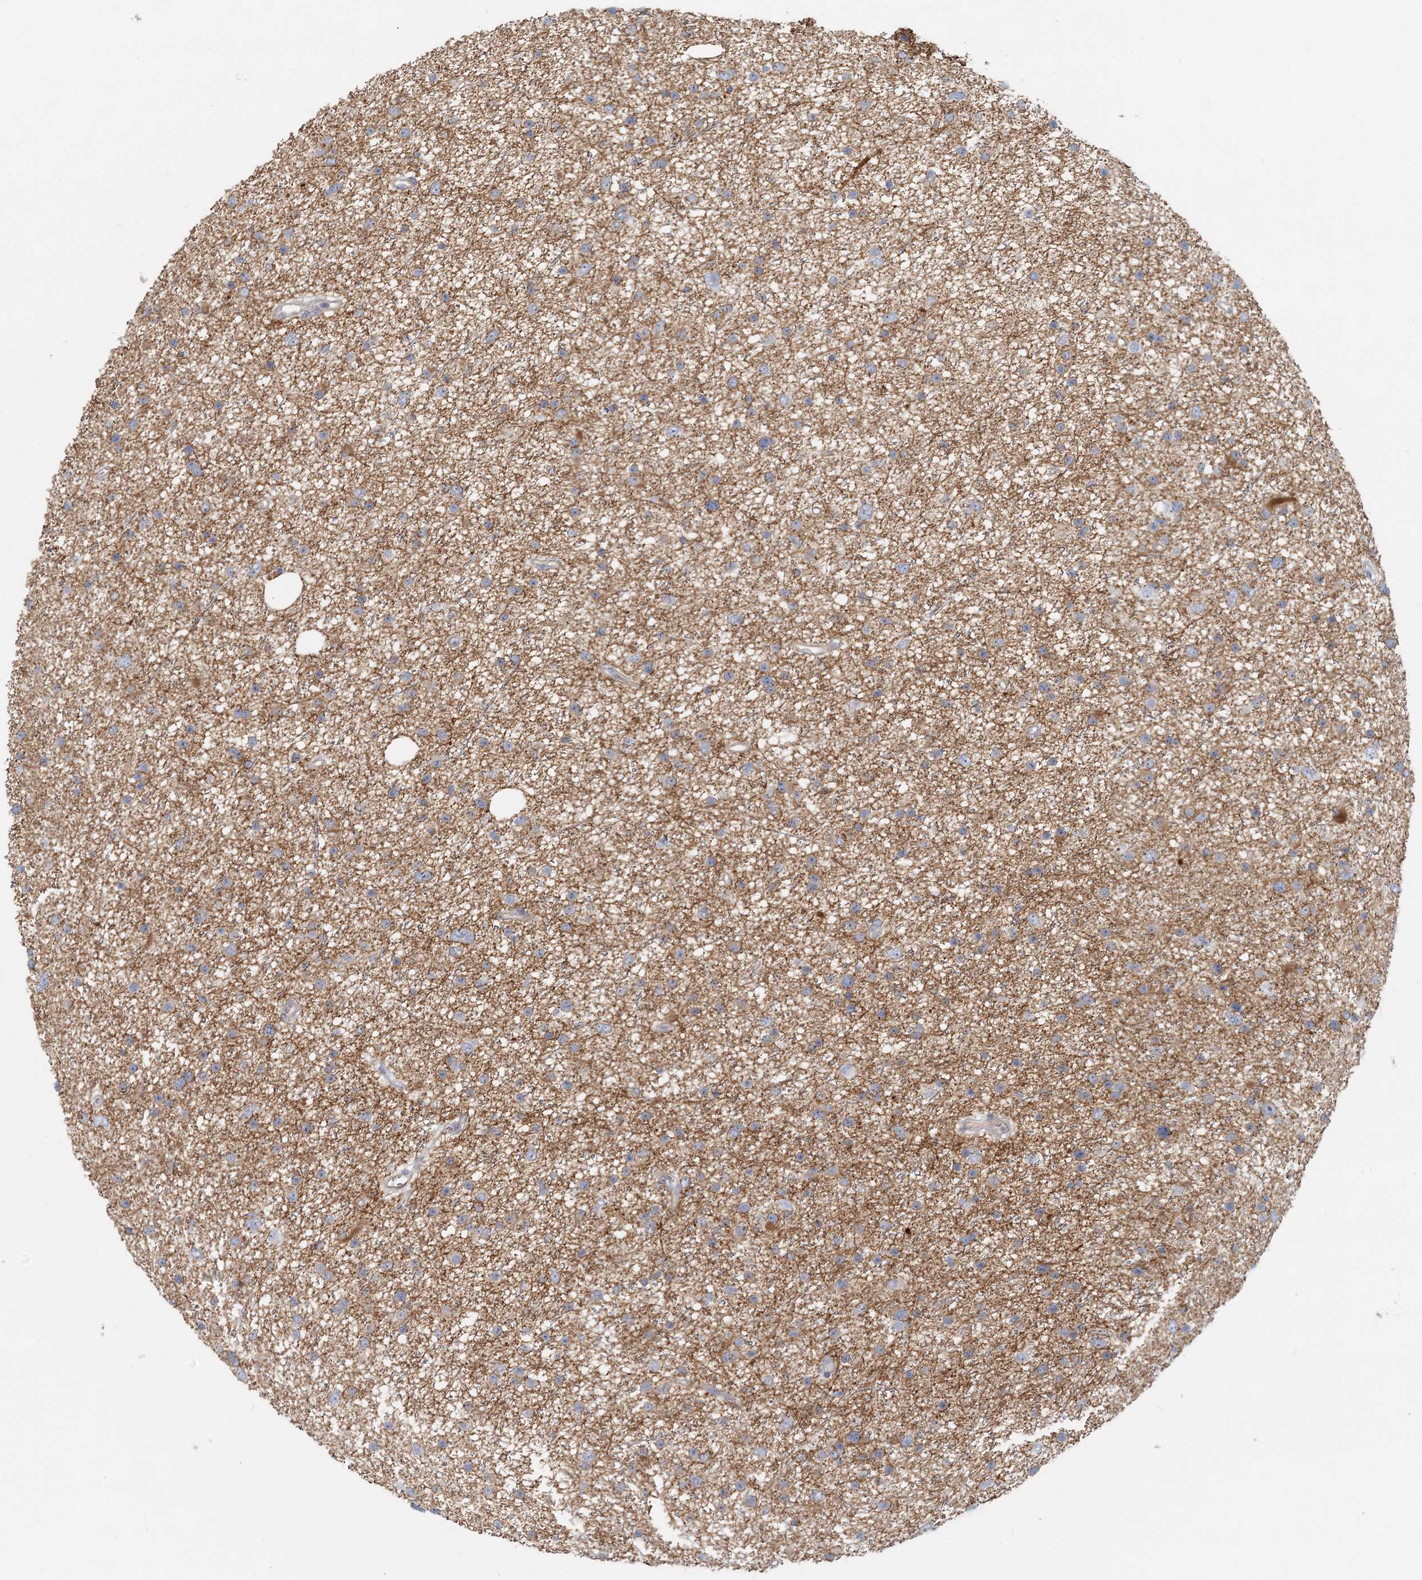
{"staining": {"intensity": "moderate", "quantity": "<25%", "location": "cytoplasmic/membranous"}, "tissue": "glioma", "cell_type": "Tumor cells", "image_type": "cancer", "snomed": [{"axis": "morphology", "description": "Glioma, malignant, Low grade"}, {"axis": "topography", "description": "Cerebral cortex"}], "caption": "The immunohistochemical stain labels moderate cytoplasmic/membranous expression in tumor cells of low-grade glioma (malignant) tissue. (Brightfield microscopy of DAB IHC at high magnification).", "gene": "DNMBP", "patient": {"sex": "female", "age": 39}}